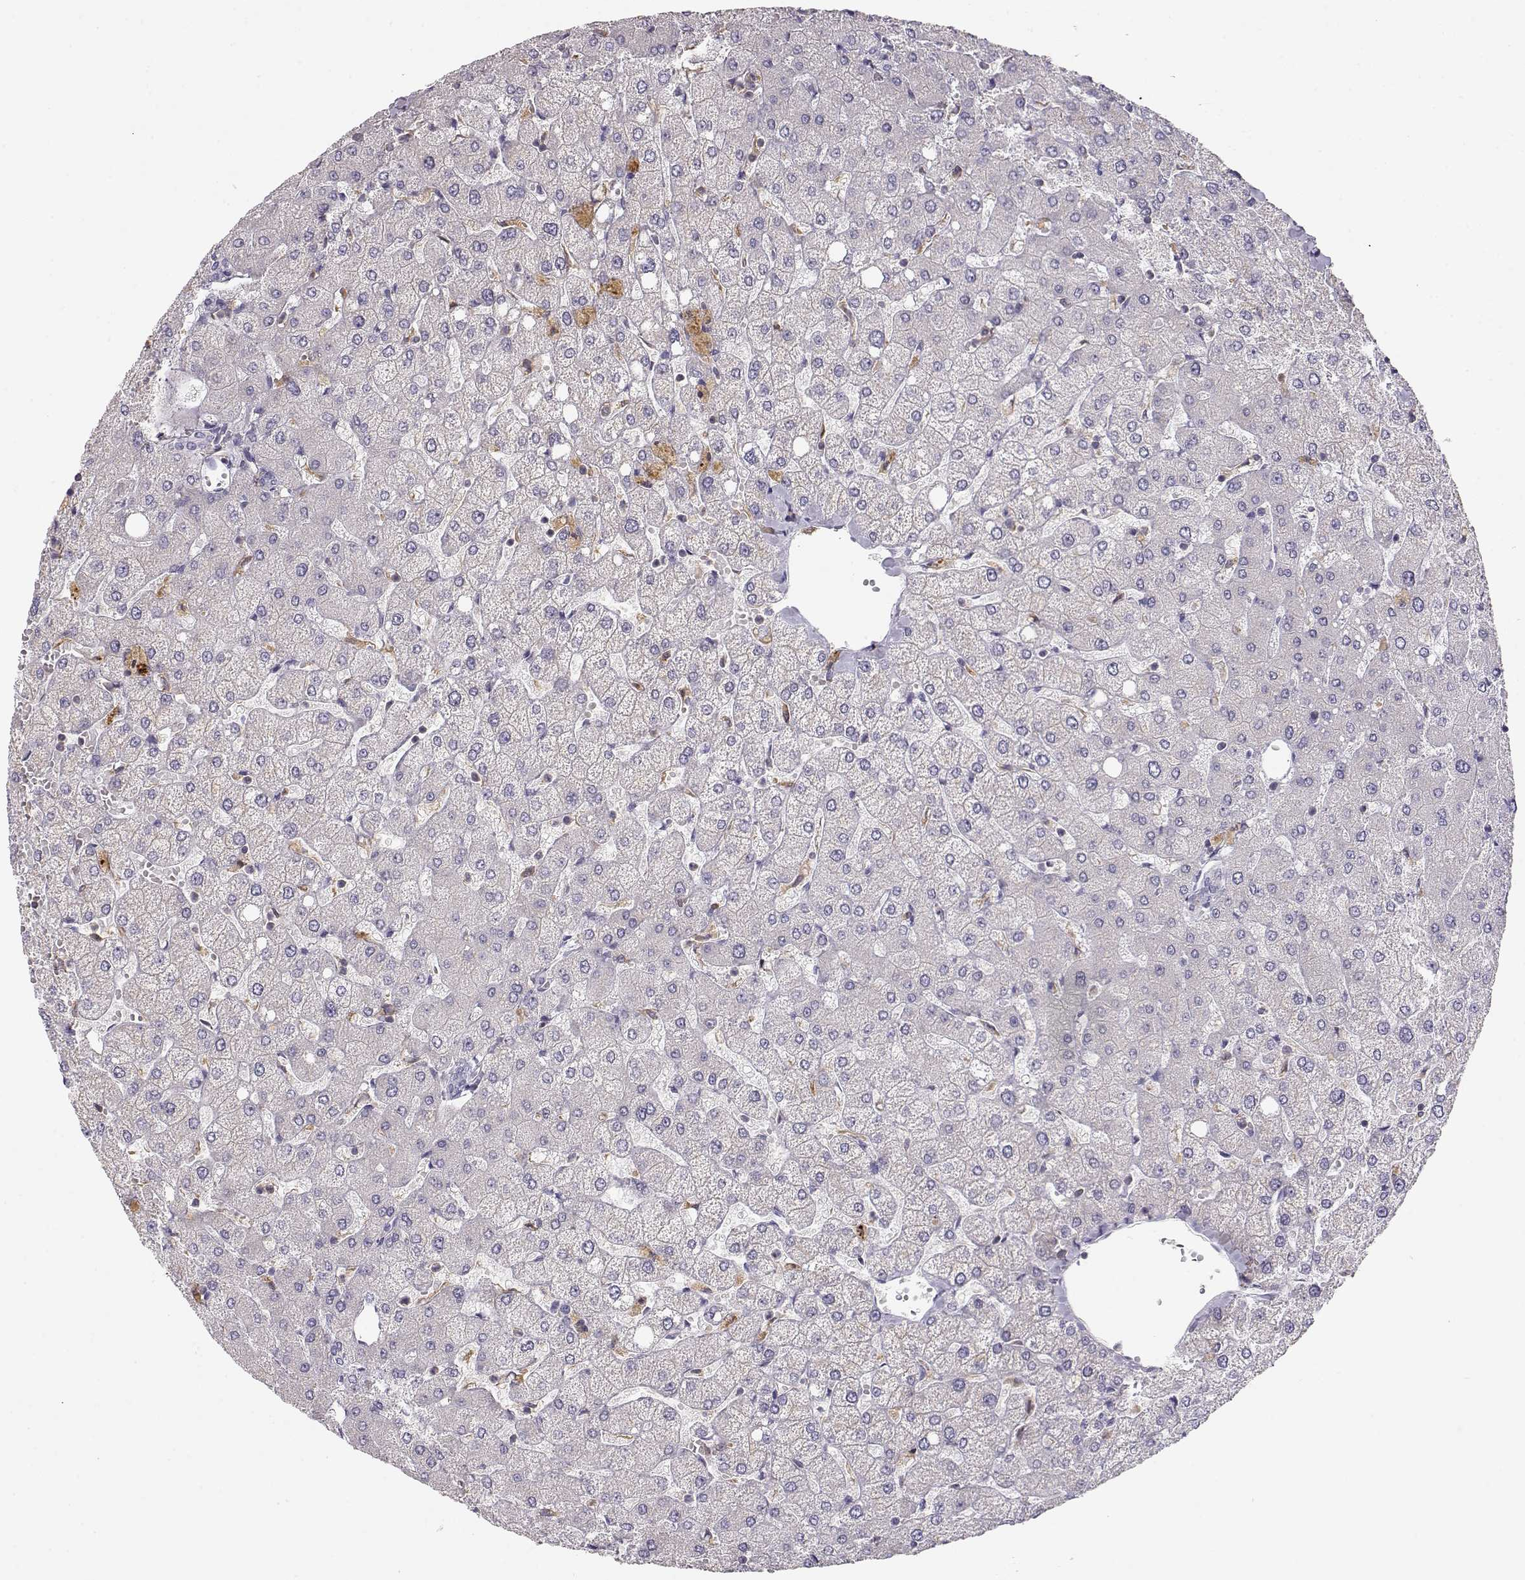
{"staining": {"intensity": "negative", "quantity": "none", "location": "none"}, "tissue": "liver", "cell_type": "Cholangiocytes", "image_type": "normal", "snomed": [{"axis": "morphology", "description": "Normal tissue, NOS"}, {"axis": "topography", "description": "Liver"}], "caption": "Immunohistochemistry image of unremarkable liver stained for a protein (brown), which demonstrates no staining in cholangiocytes.", "gene": "VAV1", "patient": {"sex": "female", "age": 54}}